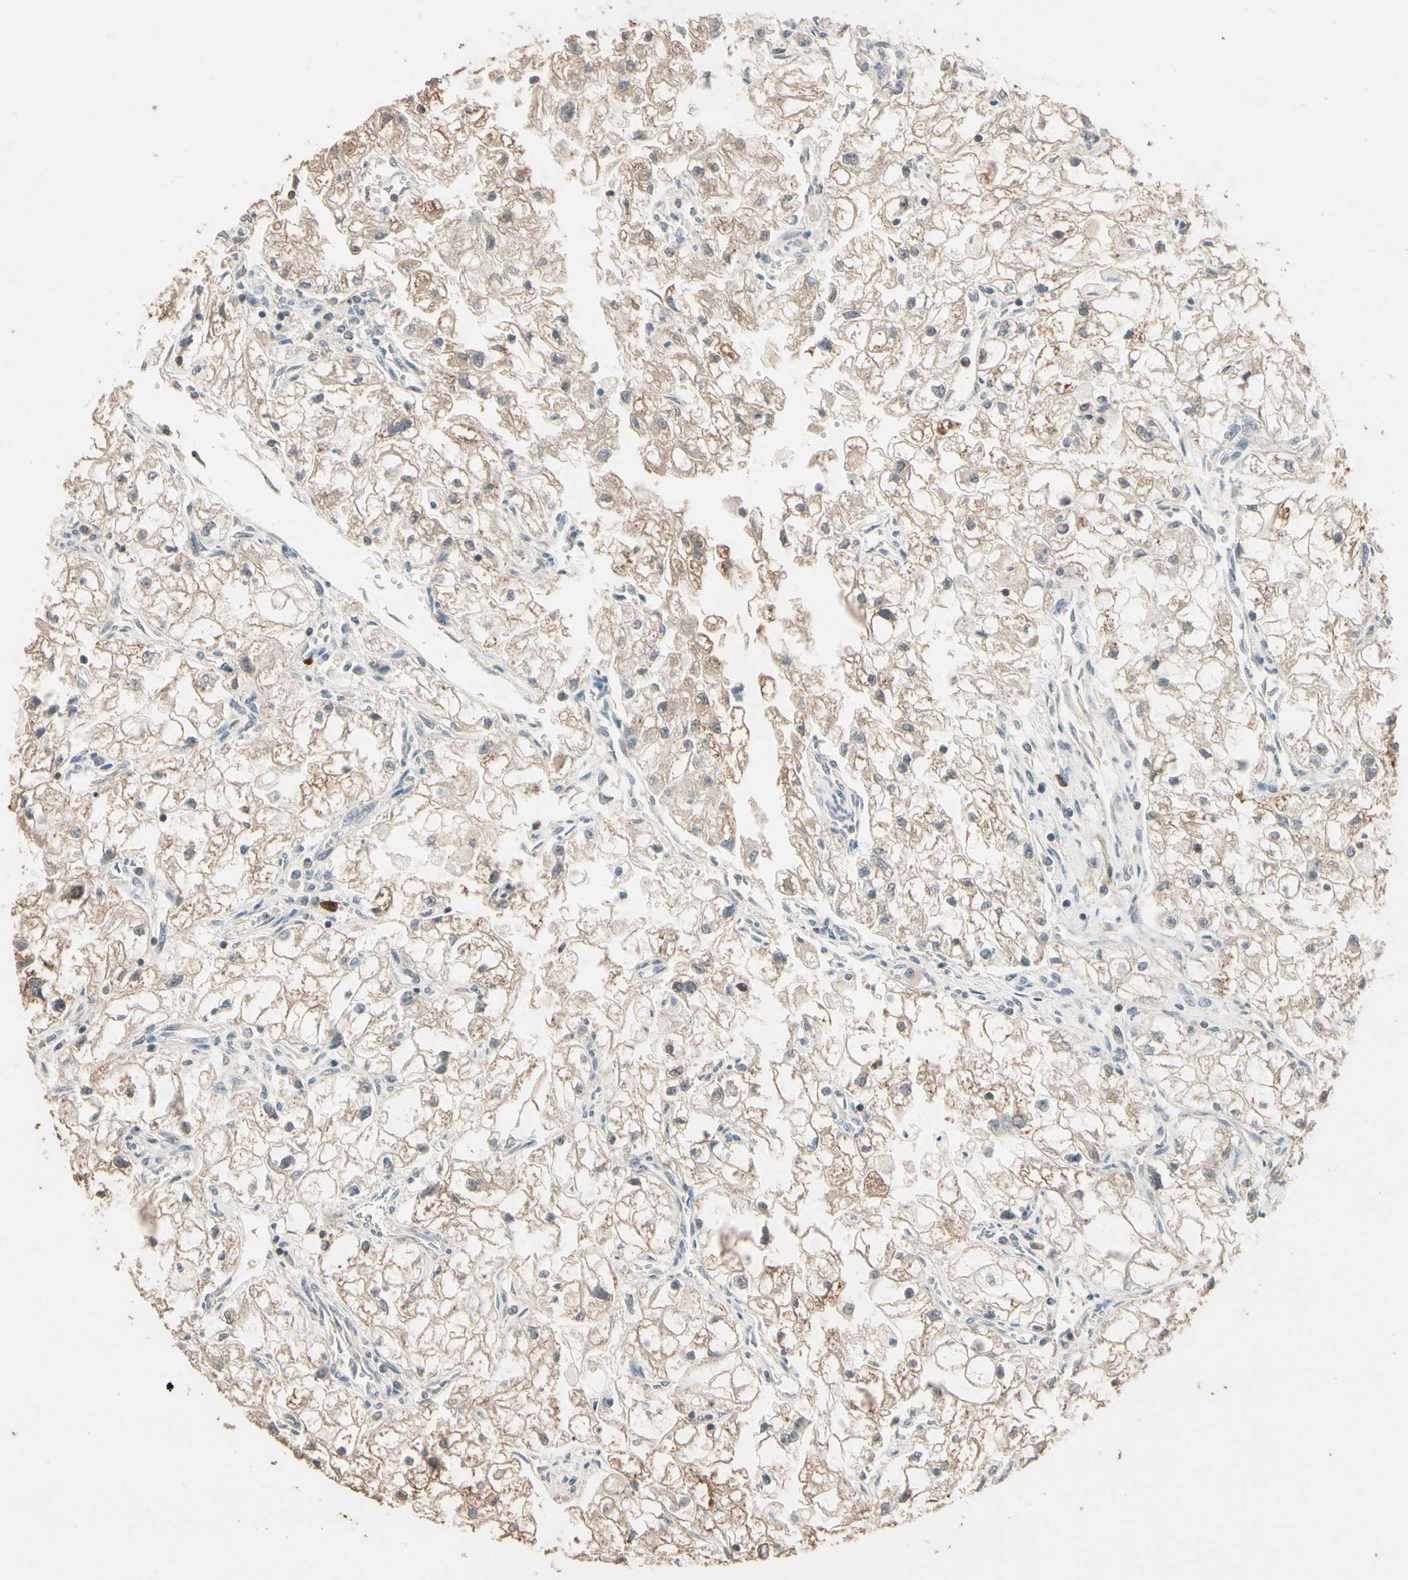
{"staining": {"intensity": "weak", "quantity": ">75%", "location": "cytoplasmic/membranous"}, "tissue": "renal cancer", "cell_type": "Tumor cells", "image_type": "cancer", "snomed": [{"axis": "morphology", "description": "Adenocarcinoma, NOS"}, {"axis": "topography", "description": "Kidney"}], "caption": "Adenocarcinoma (renal) stained for a protein (brown) shows weak cytoplasmic/membranous positive expression in approximately >75% of tumor cells.", "gene": "MAP3K7", "patient": {"sex": "female", "age": 70}}